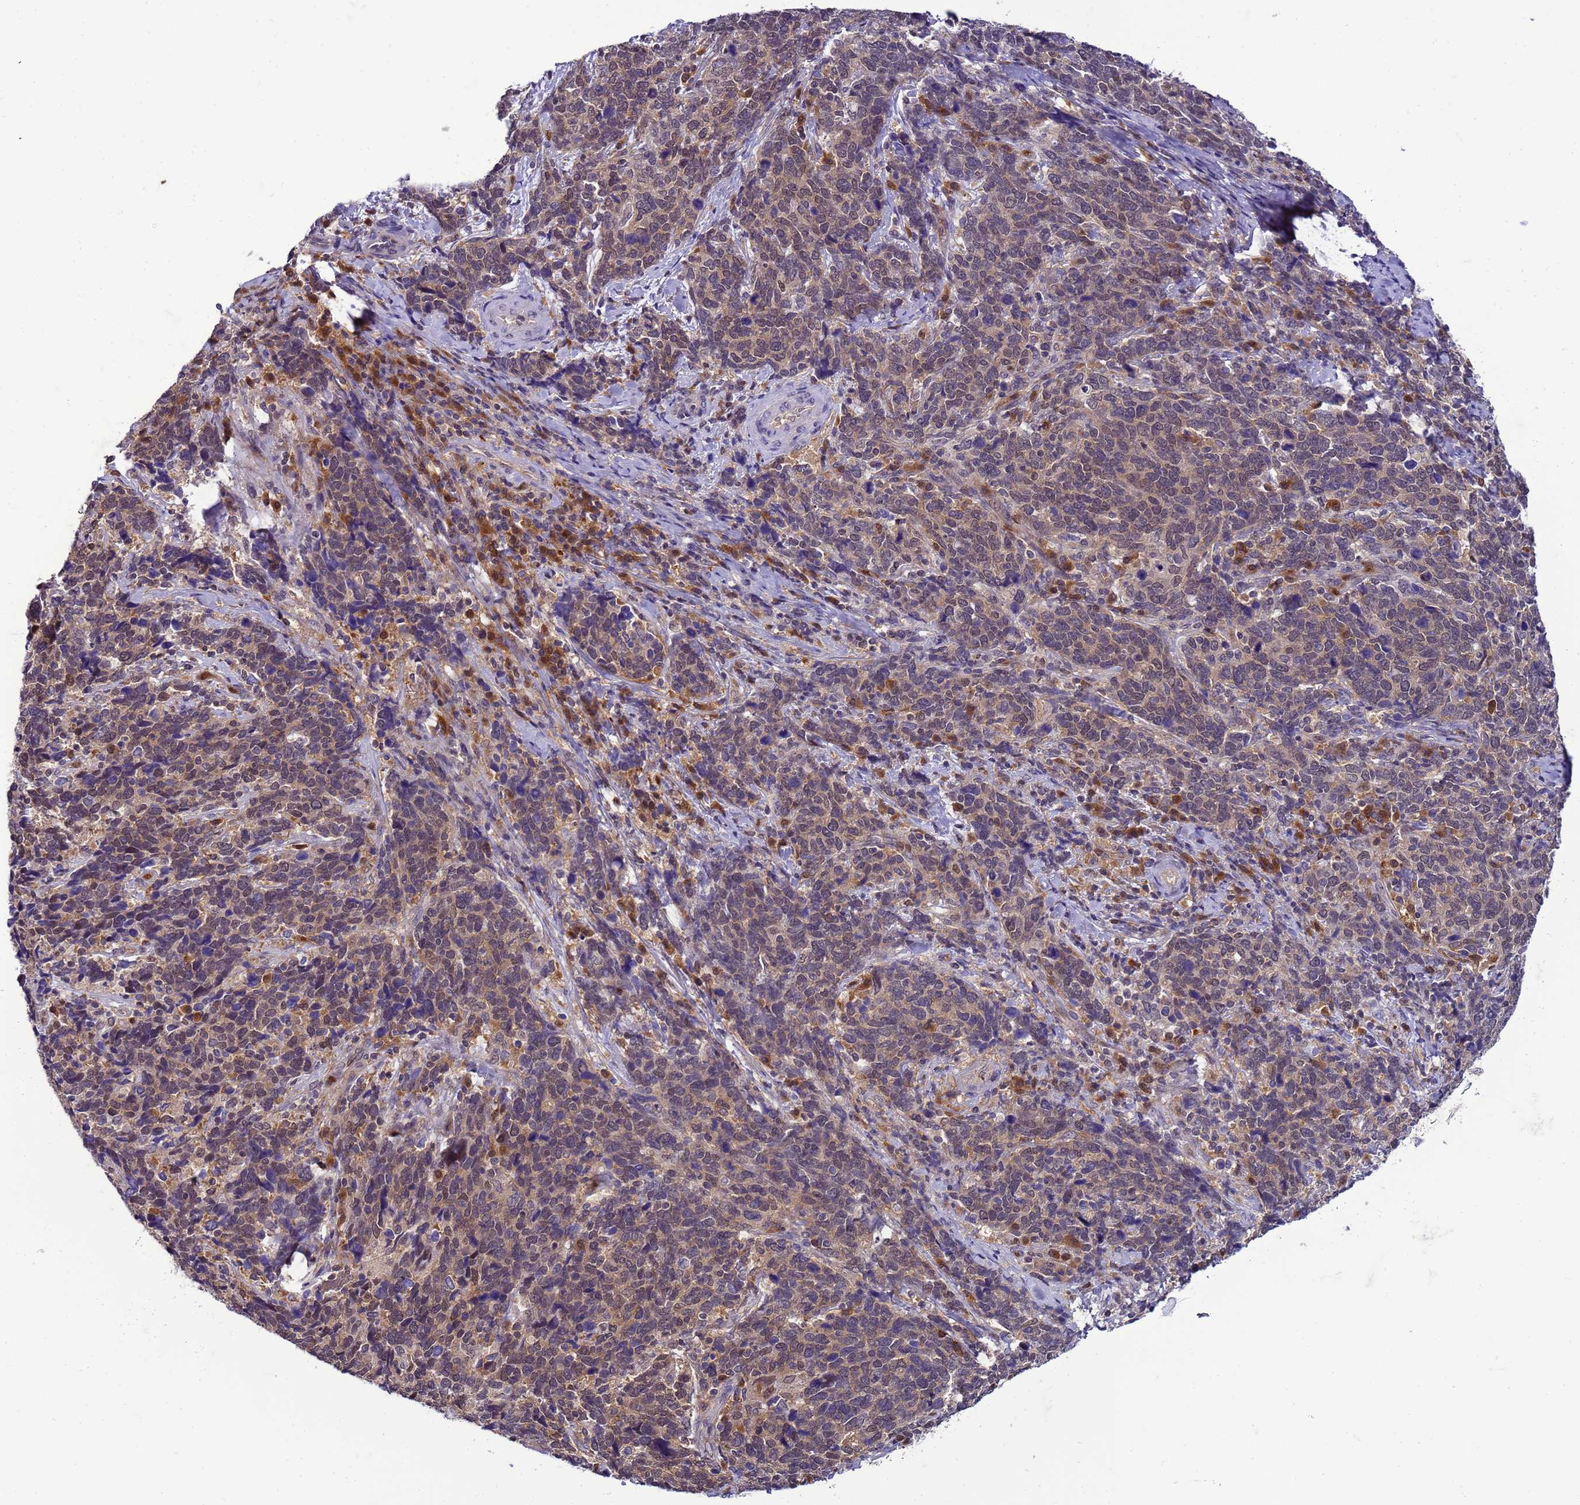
{"staining": {"intensity": "weak", "quantity": "25%-75%", "location": "cytoplasmic/membranous"}, "tissue": "cervical cancer", "cell_type": "Tumor cells", "image_type": "cancer", "snomed": [{"axis": "morphology", "description": "Squamous cell carcinoma, NOS"}, {"axis": "topography", "description": "Cervix"}], "caption": "Cervical squamous cell carcinoma stained for a protein (brown) displays weak cytoplasmic/membranous positive expression in approximately 25%-75% of tumor cells.", "gene": "DDI2", "patient": {"sex": "female", "age": 41}}